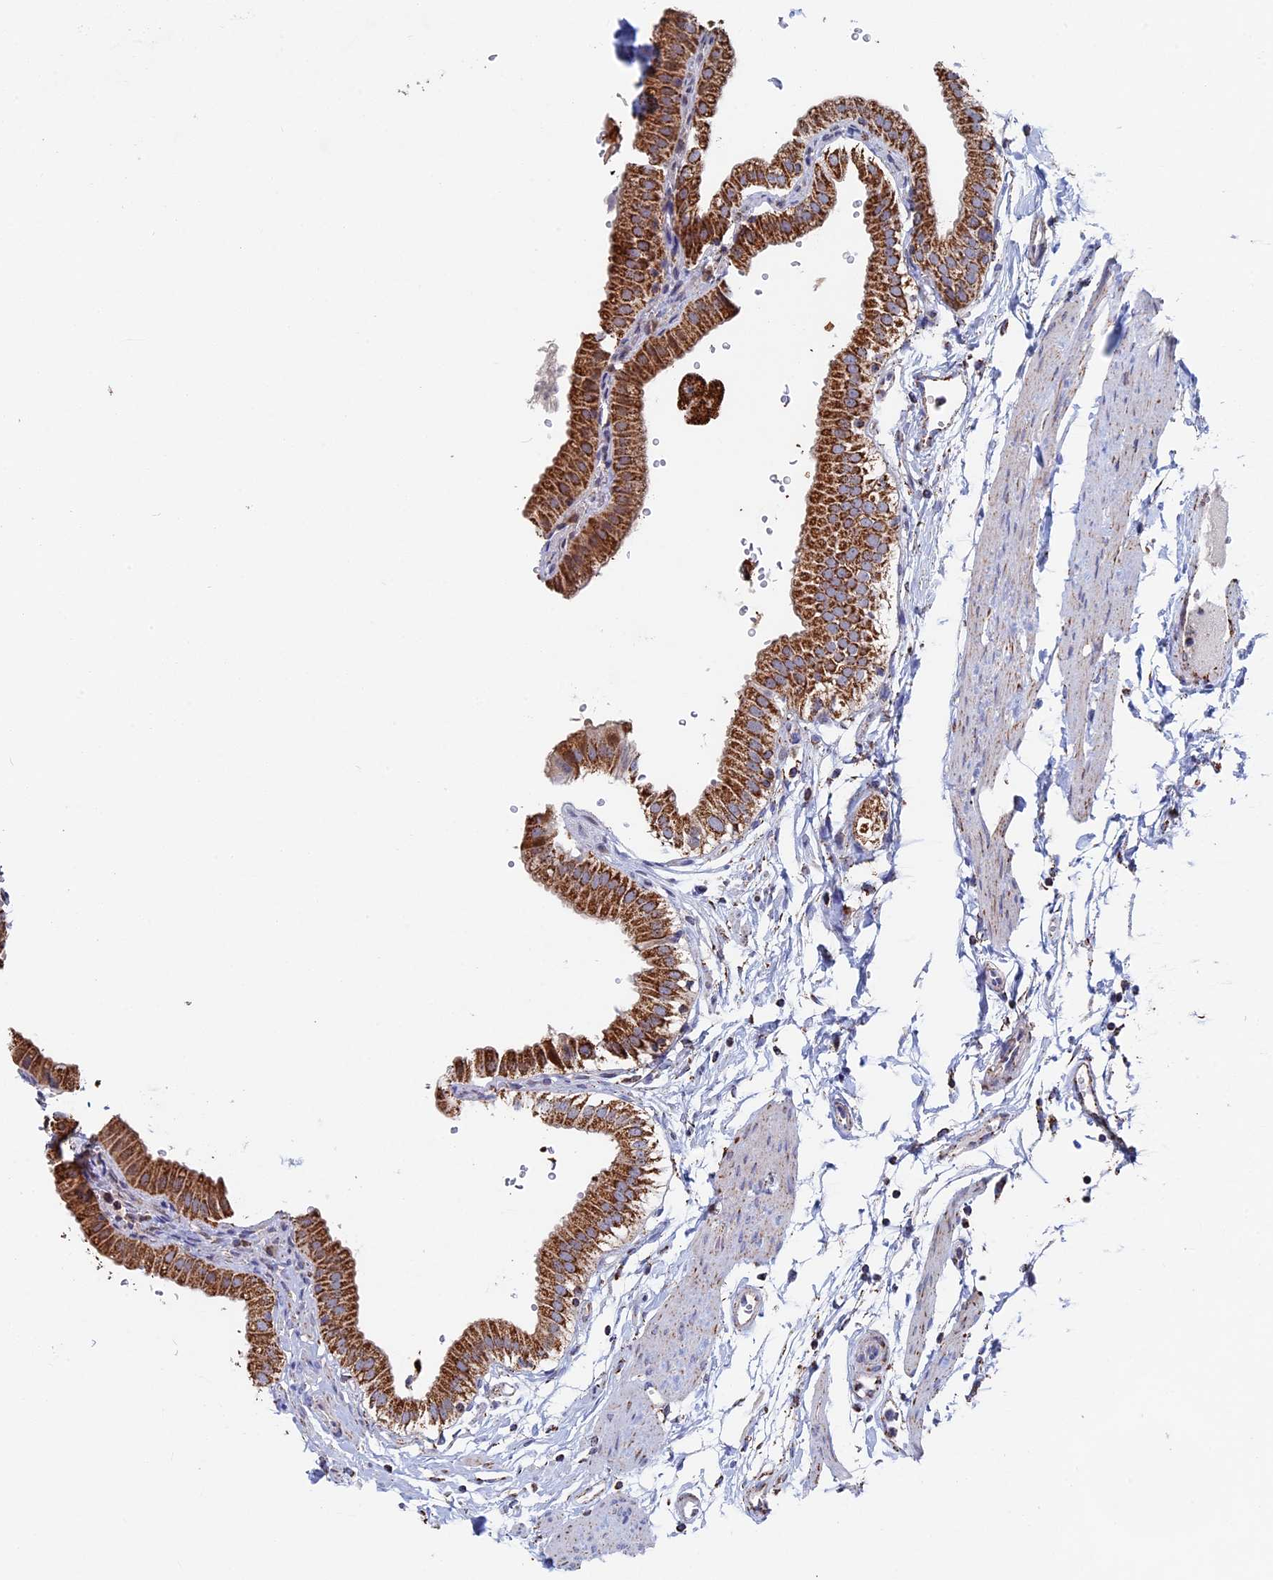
{"staining": {"intensity": "strong", "quantity": ">75%", "location": "cytoplasmic/membranous"}, "tissue": "gallbladder", "cell_type": "Glandular cells", "image_type": "normal", "snomed": [{"axis": "morphology", "description": "Normal tissue, NOS"}, {"axis": "topography", "description": "Gallbladder"}], "caption": "Immunohistochemistry (IHC) (DAB) staining of benign gallbladder demonstrates strong cytoplasmic/membranous protein expression in approximately >75% of glandular cells.", "gene": "SEC24D", "patient": {"sex": "female", "age": 61}}